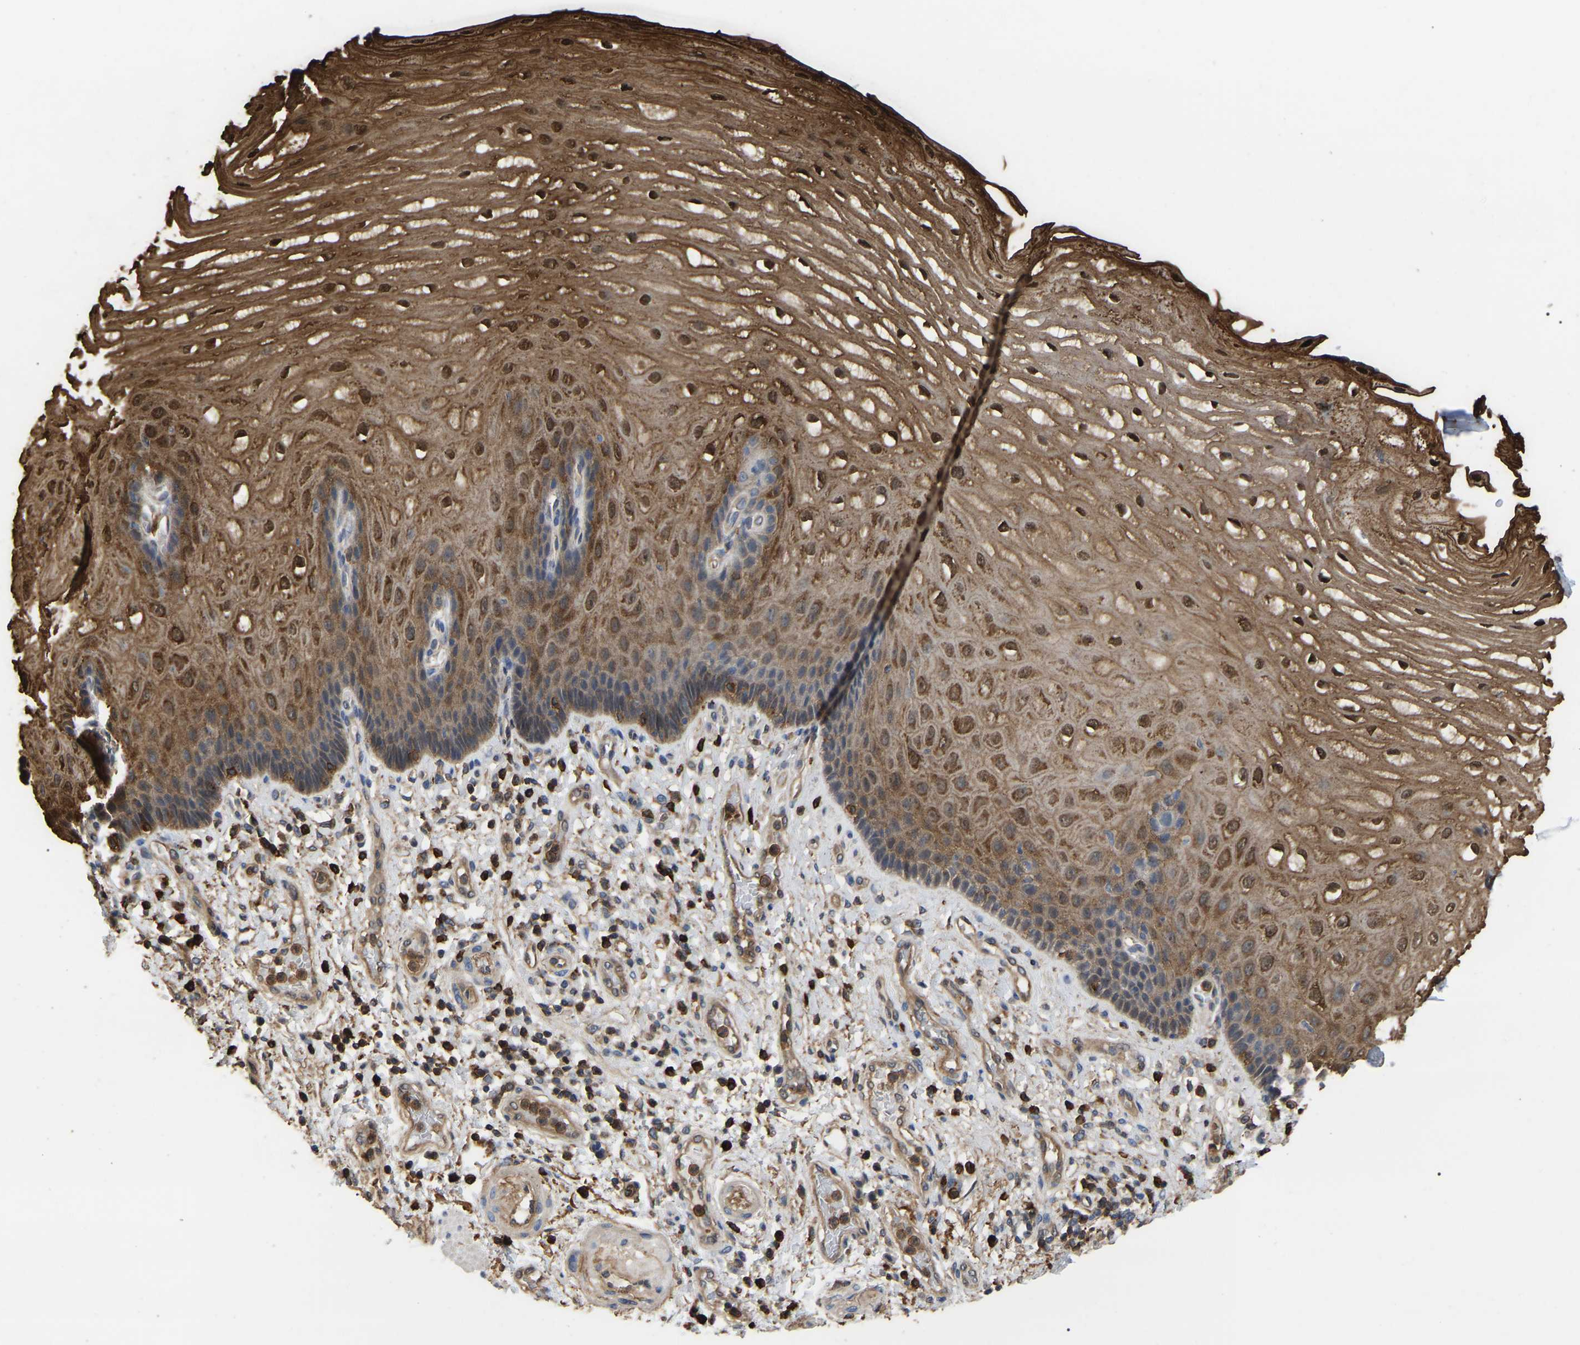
{"staining": {"intensity": "strong", "quantity": ">75%", "location": "cytoplasmic/membranous,nuclear"}, "tissue": "esophagus", "cell_type": "Squamous epithelial cells", "image_type": "normal", "snomed": [{"axis": "morphology", "description": "Normal tissue, NOS"}, {"axis": "topography", "description": "Esophagus"}], "caption": "Esophagus stained for a protein reveals strong cytoplasmic/membranous,nuclear positivity in squamous epithelial cells. (DAB (3,3'-diaminobenzidine) IHC, brown staining for protein, blue staining for nuclei).", "gene": "CIT", "patient": {"sex": "male", "age": 54}}